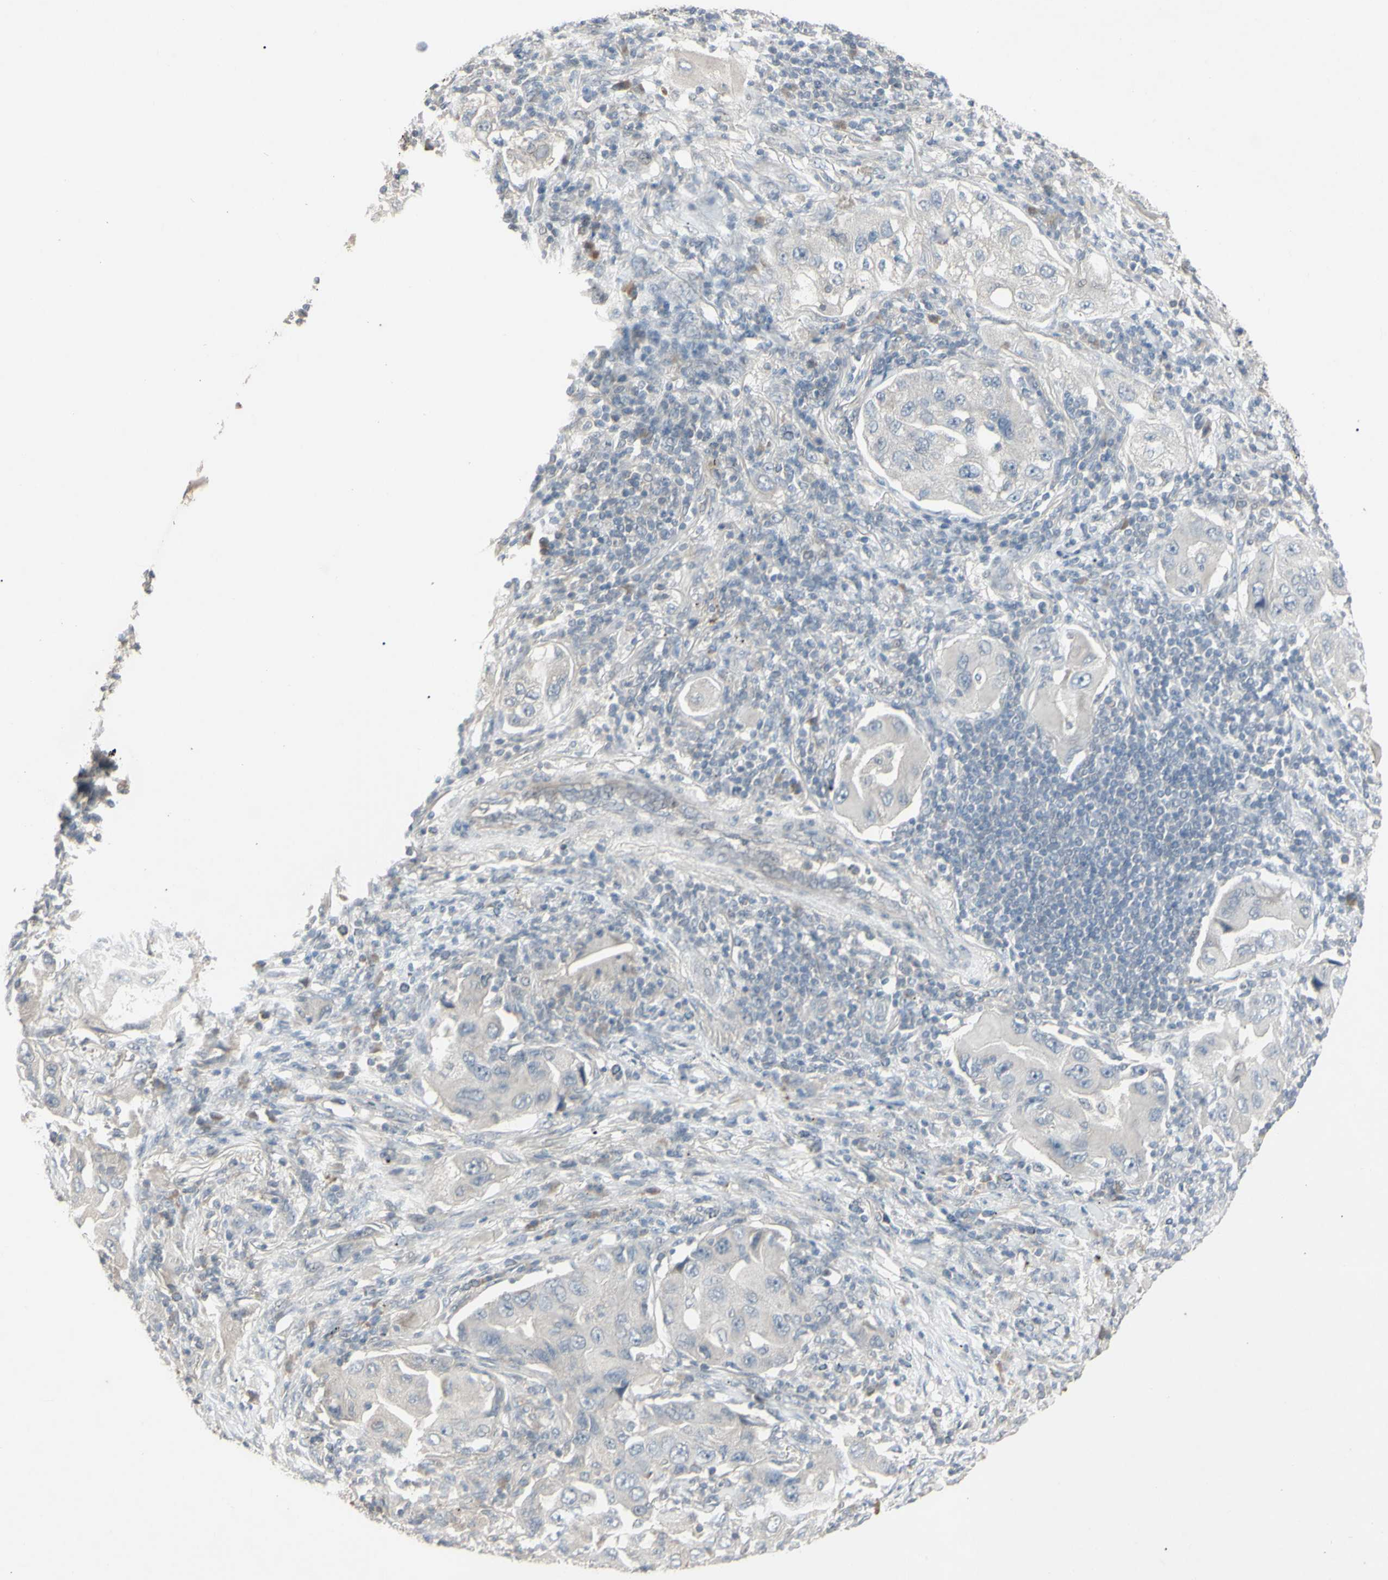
{"staining": {"intensity": "negative", "quantity": "none", "location": "none"}, "tissue": "lung cancer", "cell_type": "Tumor cells", "image_type": "cancer", "snomed": [{"axis": "morphology", "description": "Adenocarcinoma, NOS"}, {"axis": "topography", "description": "Lung"}], "caption": "Immunohistochemistry histopathology image of neoplastic tissue: lung cancer (adenocarcinoma) stained with DAB shows no significant protein staining in tumor cells.", "gene": "PIAS4", "patient": {"sex": "female", "age": 65}}